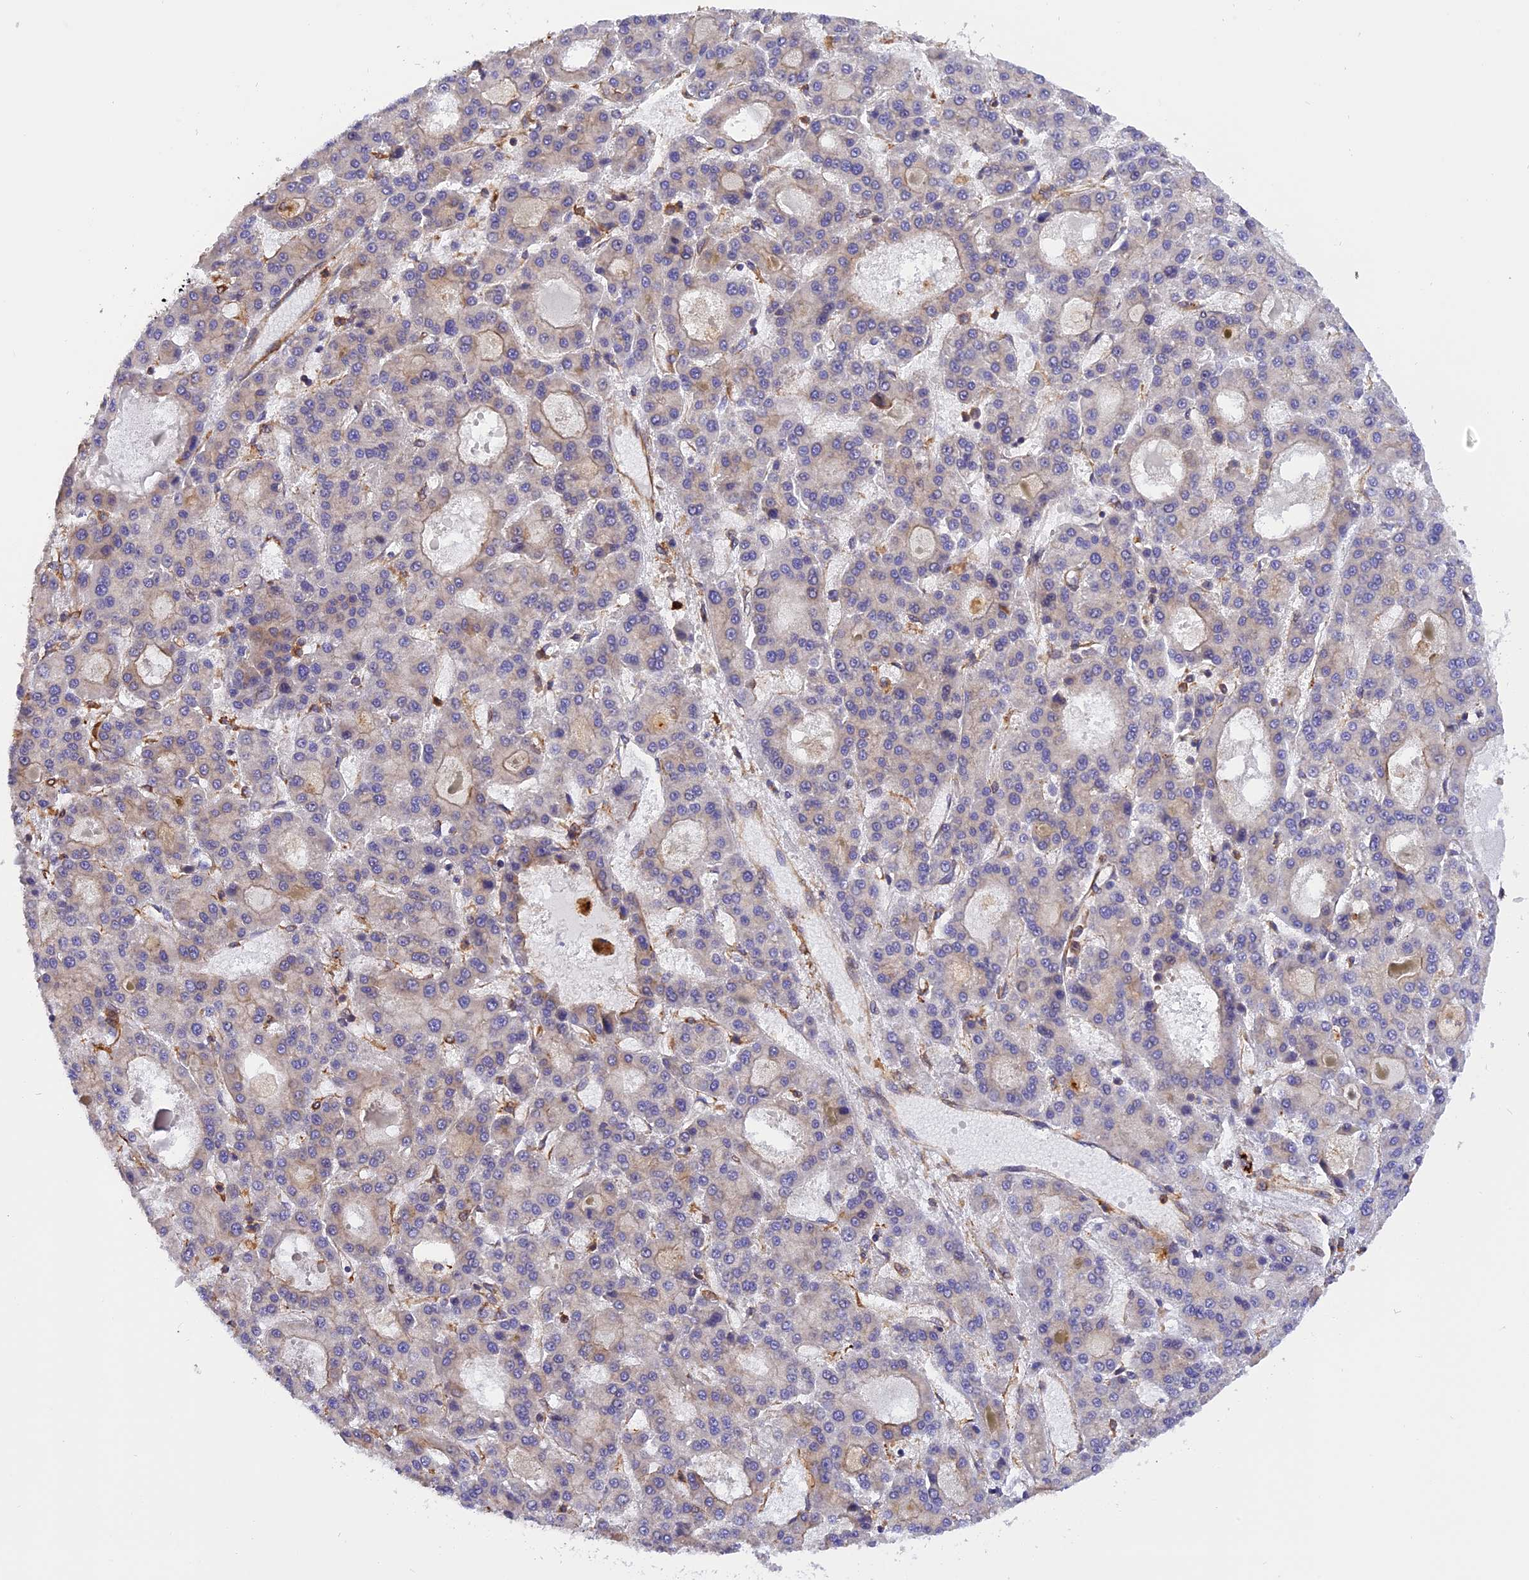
{"staining": {"intensity": "moderate", "quantity": "<25%", "location": "cytoplasmic/membranous"}, "tissue": "liver cancer", "cell_type": "Tumor cells", "image_type": "cancer", "snomed": [{"axis": "morphology", "description": "Carcinoma, Hepatocellular, NOS"}, {"axis": "topography", "description": "Liver"}], "caption": "A brown stain shows moderate cytoplasmic/membranous staining of a protein in liver hepatocellular carcinoma tumor cells. (DAB = brown stain, brightfield microscopy at high magnification).", "gene": "C5orf22", "patient": {"sex": "male", "age": 70}}